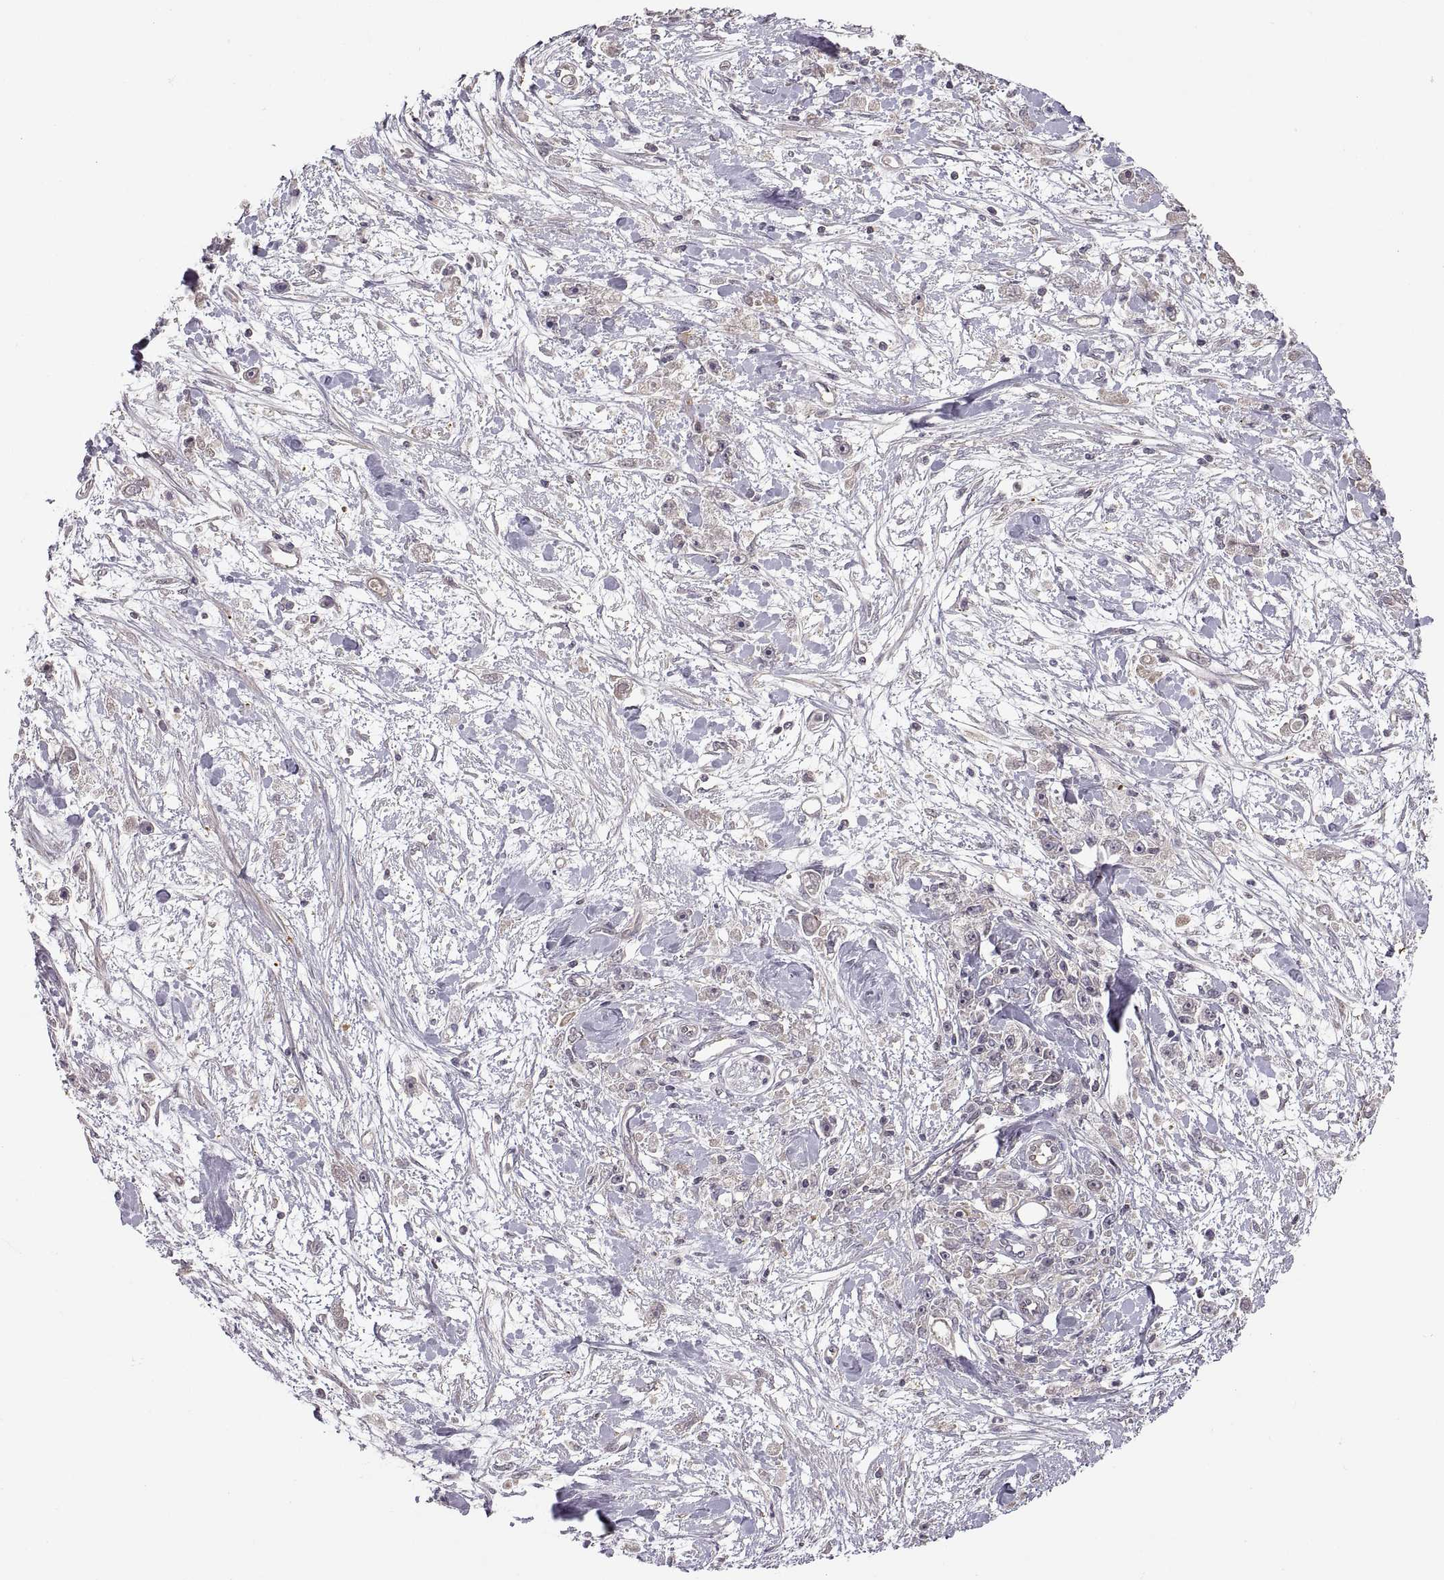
{"staining": {"intensity": "negative", "quantity": "none", "location": "none"}, "tissue": "stomach cancer", "cell_type": "Tumor cells", "image_type": "cancer", "snomed": [{"axis": "morphology", "description": "Adenocarcinoma, NOS"}, {"axis": "topography", "description": "Stomach"}], "caption": "A photomicrograph of adenocarcinoma (stomach) stained for a protein shows no brown staining in tumor cells.", "gene": "NMNAT2", "patient": {"sex": "female", "age": 59}}